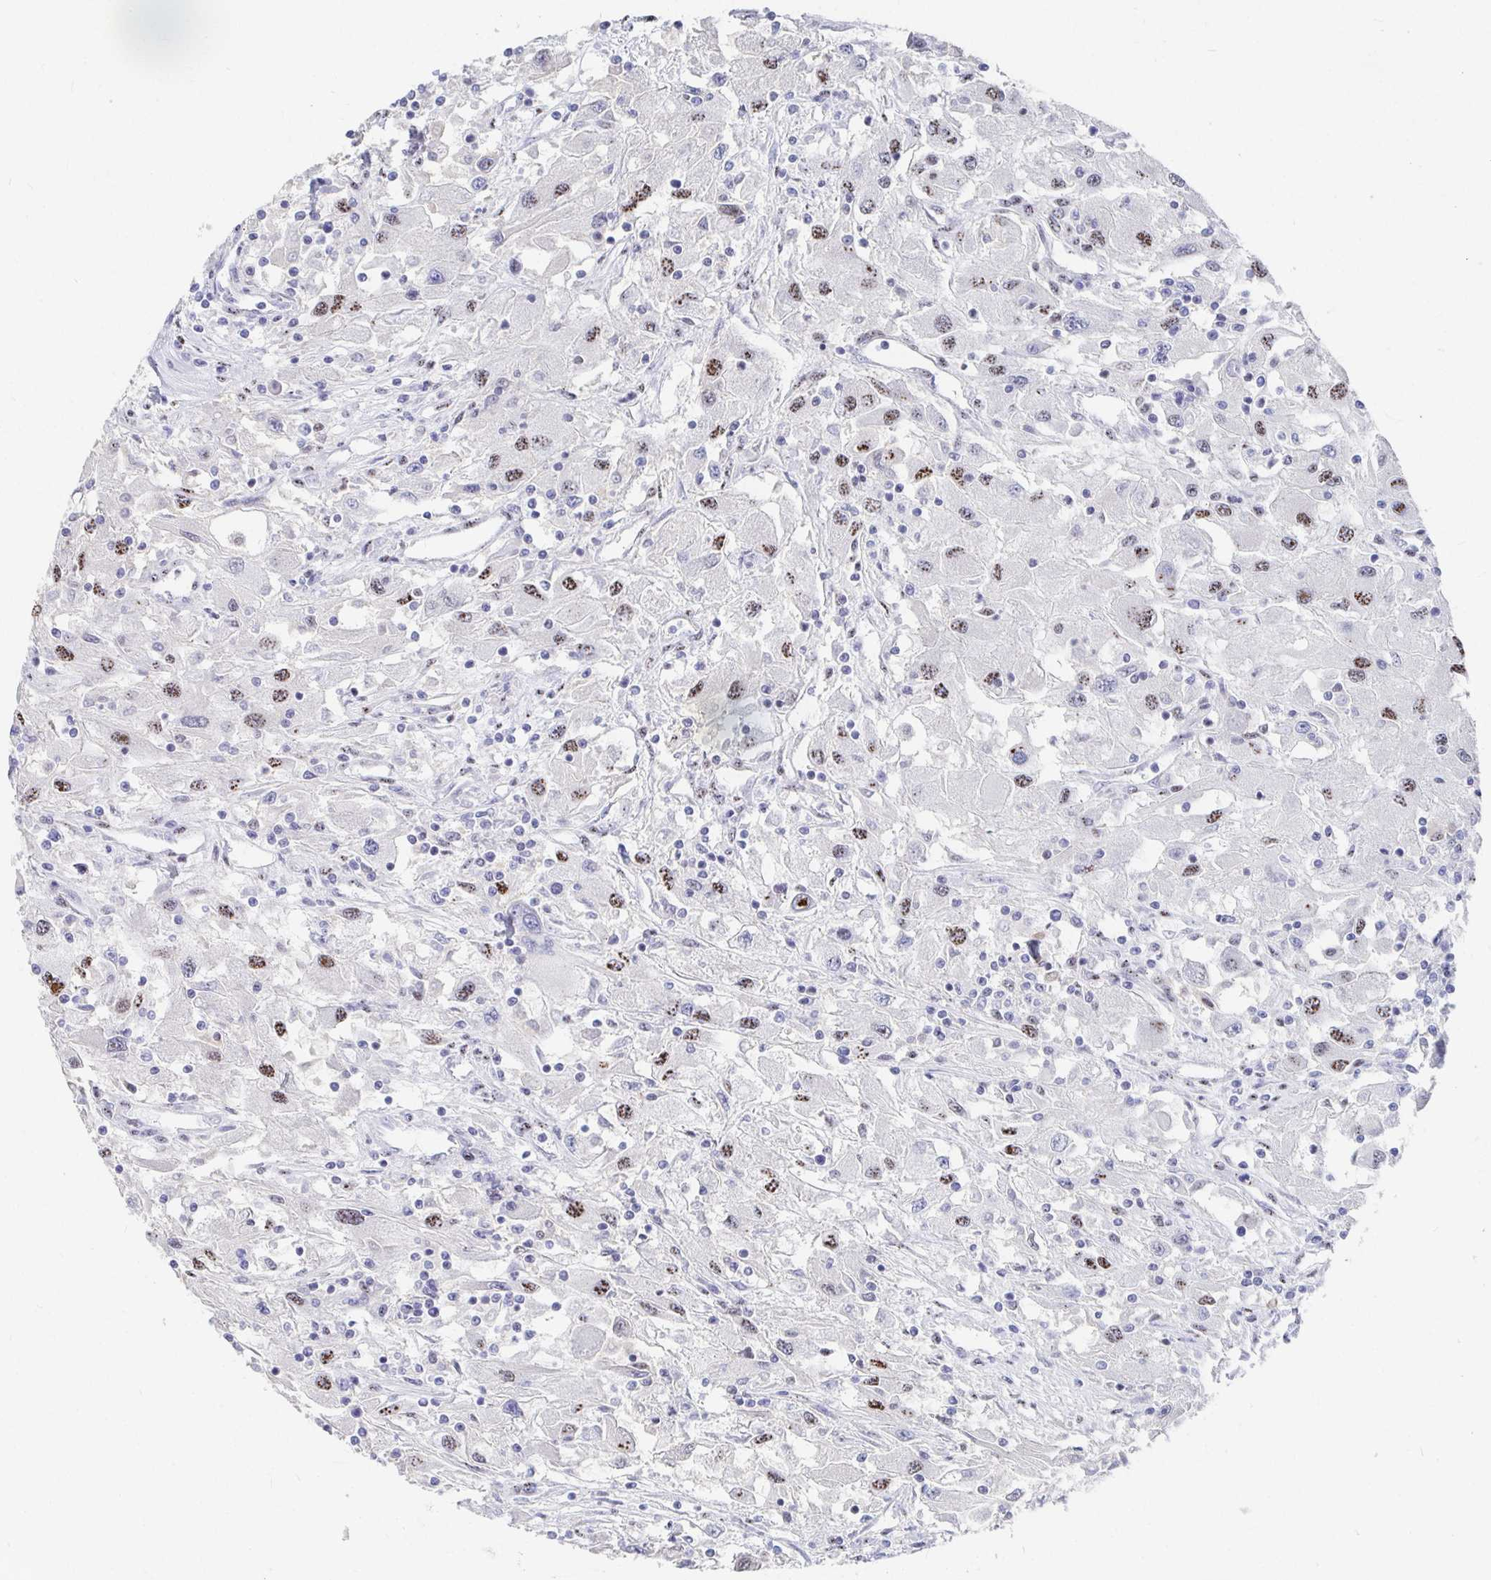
{"staining": {"intensity": "moderate", "quantity": "25%-75%", "location": "nuclear"}, "tissue": "renal cancer", "cell_type": "Tumor cells", "image_type": "cancer", "snomed": [{"axis": "morphology", "description": "Adenocarcinoma, NOS"}, {"axis": "topography", "description": "Kidney"}], "caption": "There is medium levels of moderate nuclear expression in tumor cells of renal cancer (adenocarcinoma), as demonstrated by immunohistochemical staining (brown color).", "gene": "CLIC3", "patient": {"sex": "female", "age": 67}}